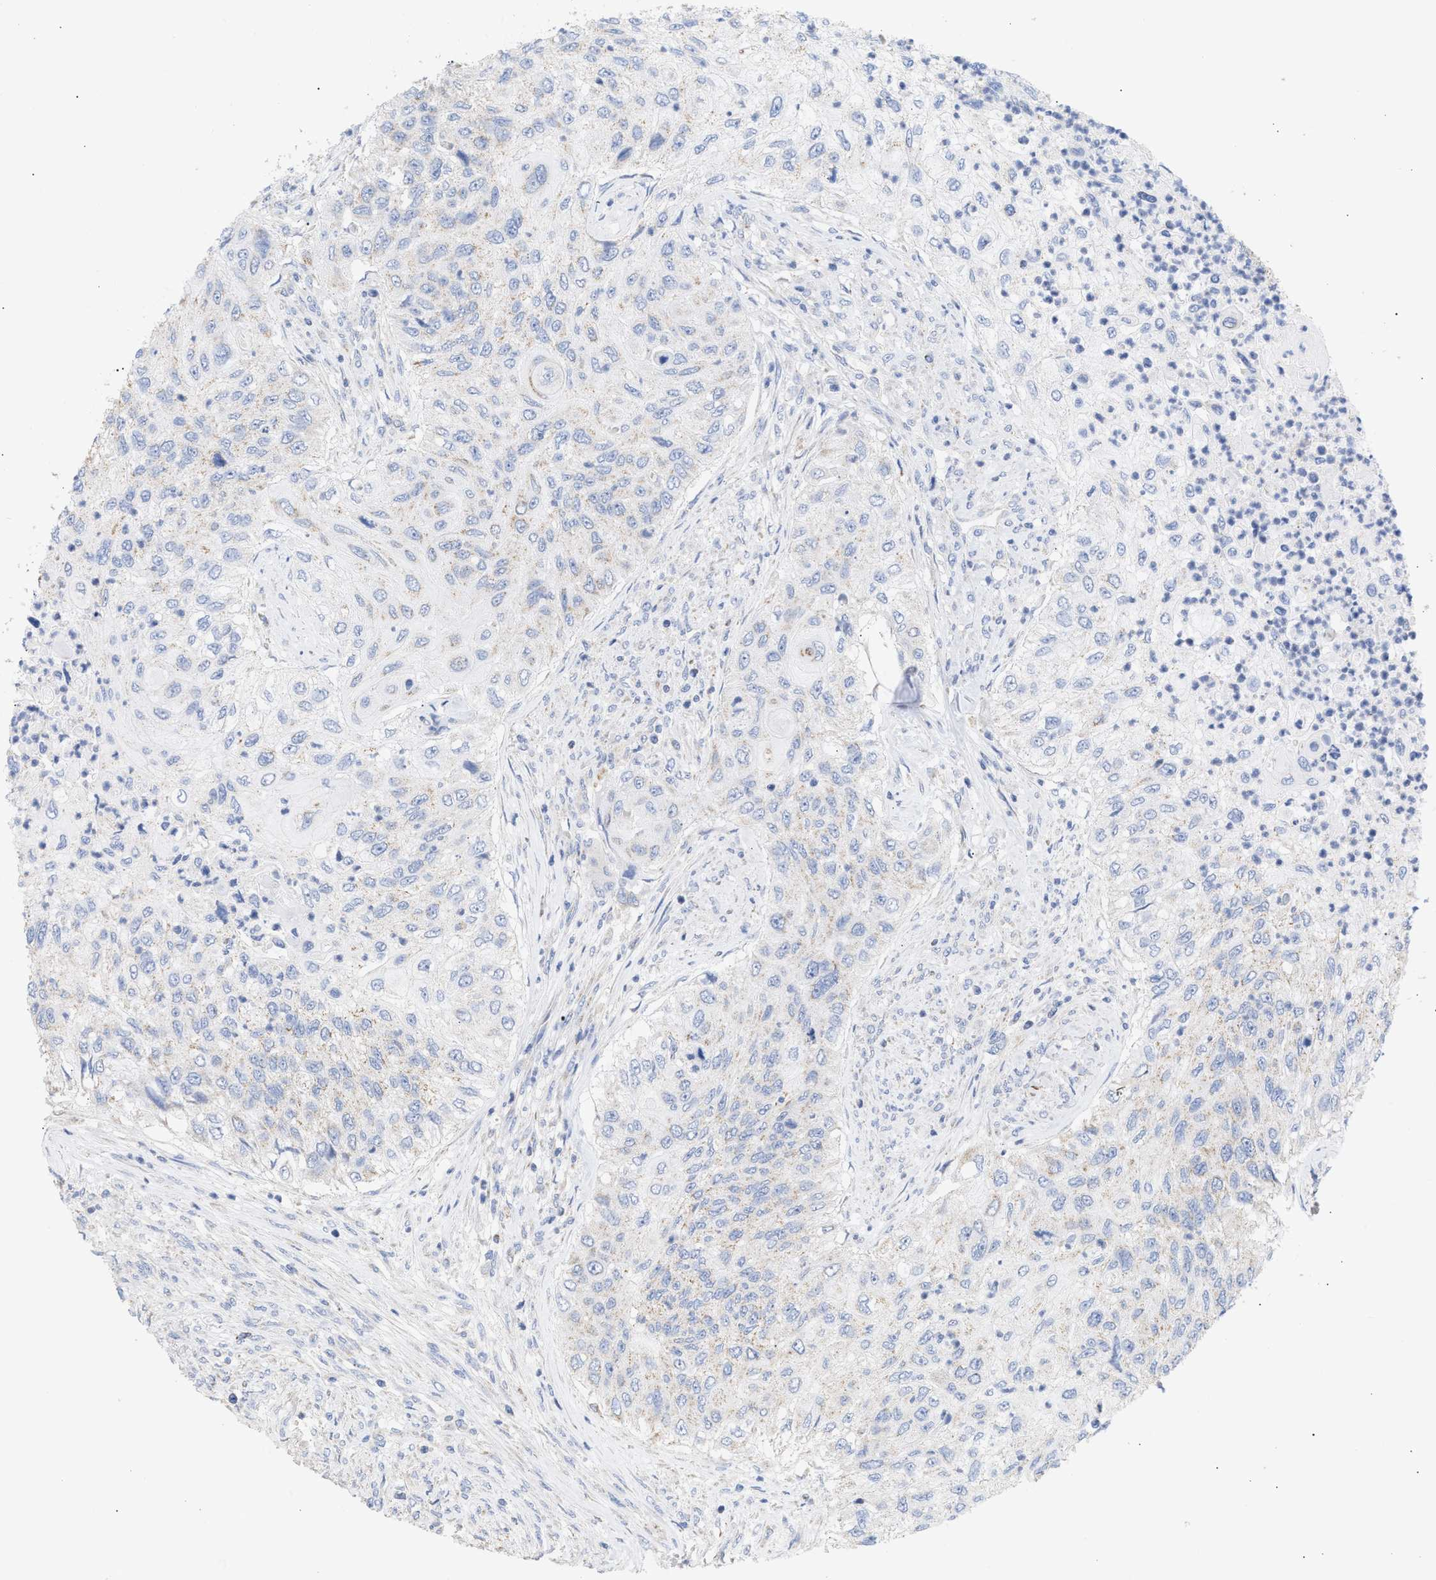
{"staining": {"intensity": "negative", "quantity": "none", "location": "none"}, "tissue": "urothelial cancer", "cell_type": "Tumor cells", "image_type": "cancer", "snomed": [{"axis": "morphology", "description": "Urothelial carcinoma, High grade"}, {"axis": "topography", "description": "Urinary bladder"}], "caption": "This is an immunohistochemistry histopathology image of urothelial cancer. There is no staining in tumor cells.", "gene": "ACOT13", "patient": {"sex": "female", "age": 60}}